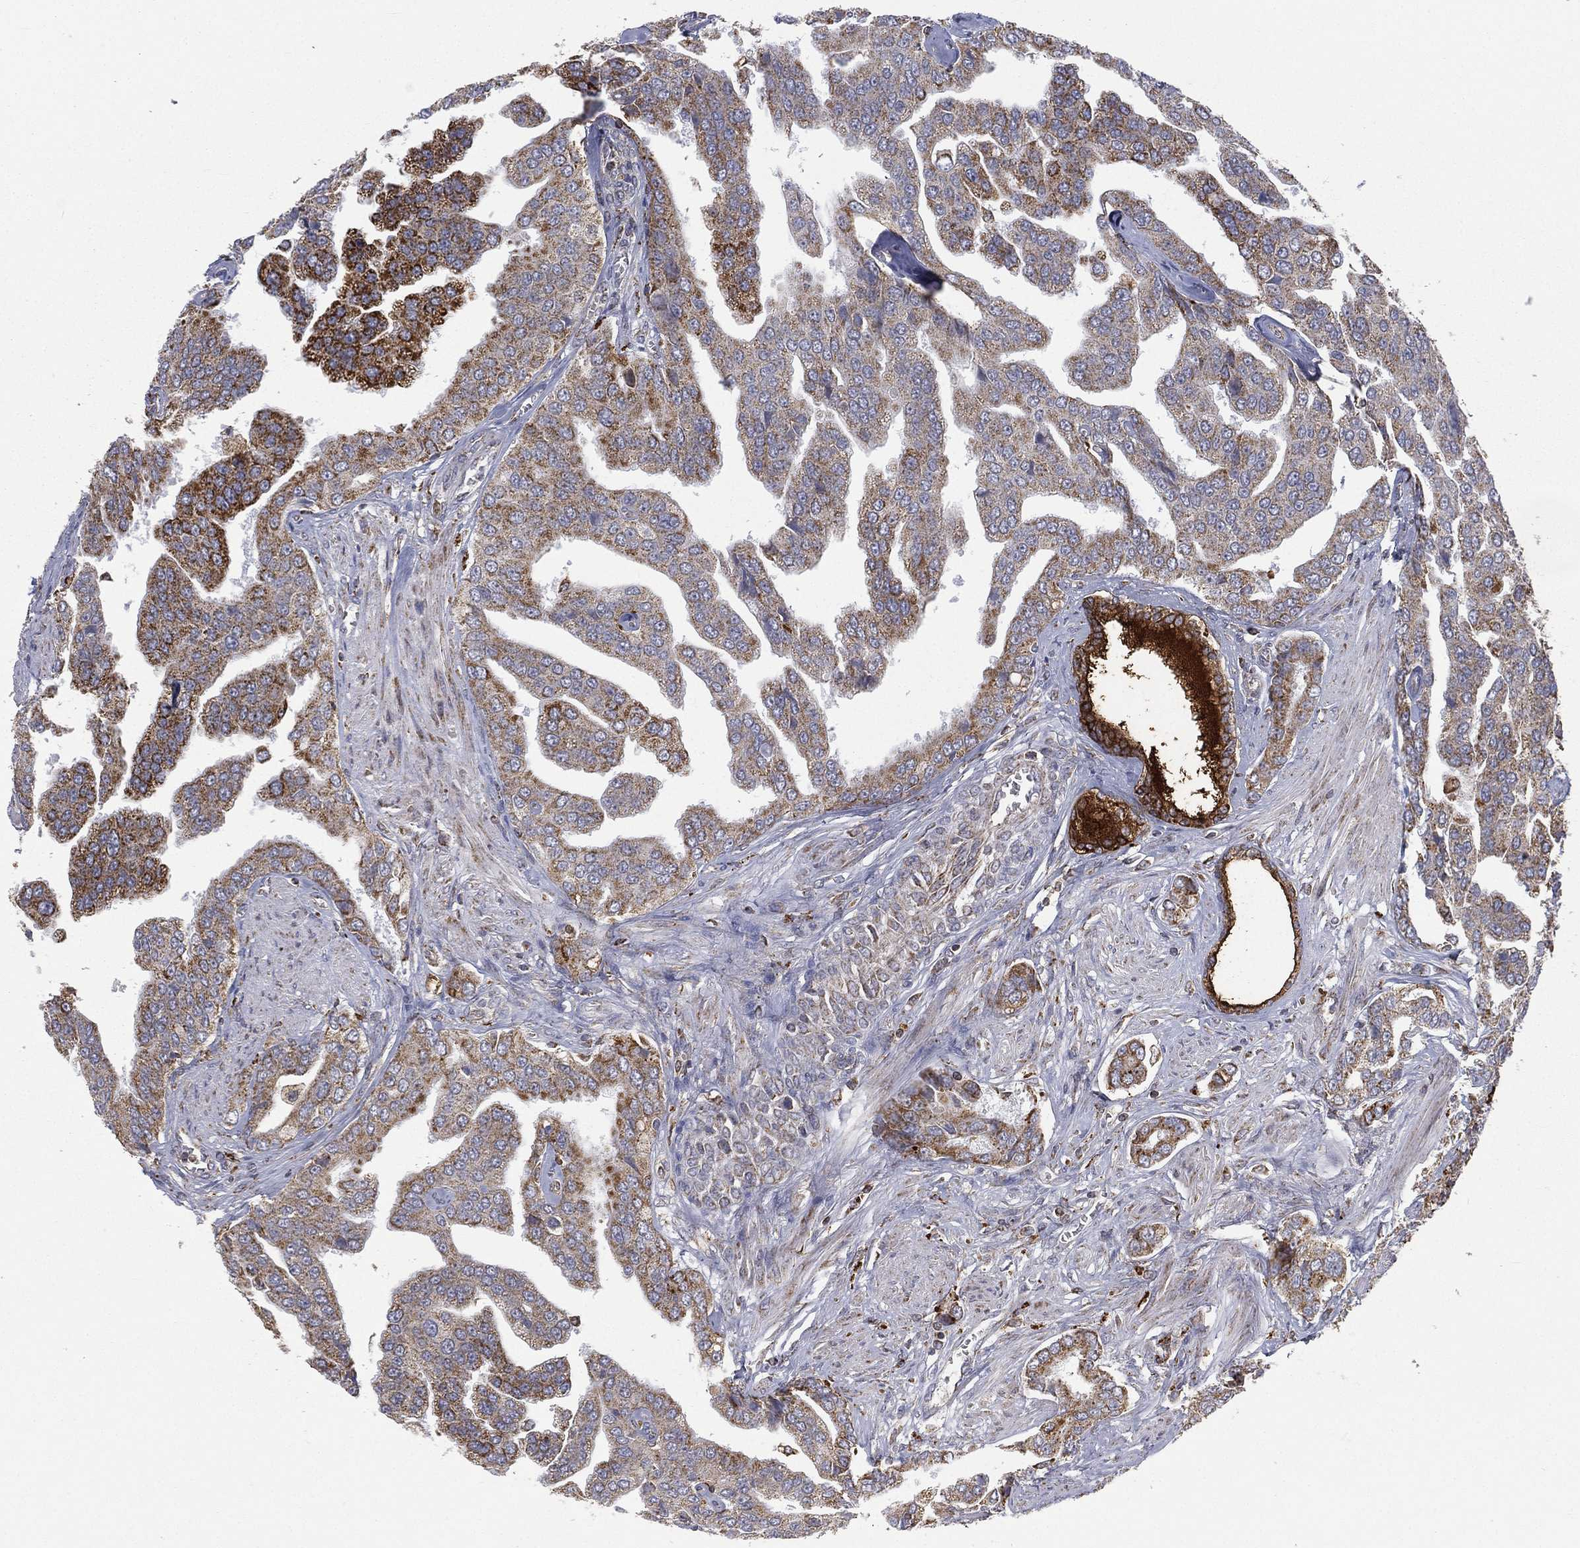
{"staining": {"intensity": "strong", "quantity": "<25%", "location": "cytoplasmic/membranous"}, "tissue": "prostate cancer", "cell_type": "Tumor cells", "image_type": "cancer", "snomed": [{"axis": "morphology", "description": "Adenocarcinoma, NOS"}, {"axis": "topography", "description": "Prostate and seminal vesicle, NOS"}, {"axis": "topography", "description": "Prostate"}], "caption": "Adenocarcinoma (prostate) stained for a protein (brown) exhibits strong cytoplasmic/membranous positive positivity in approximately <25% of tumor cells.", "gene": "RIN3", "patient": {"sex": "male", "age": 69}}